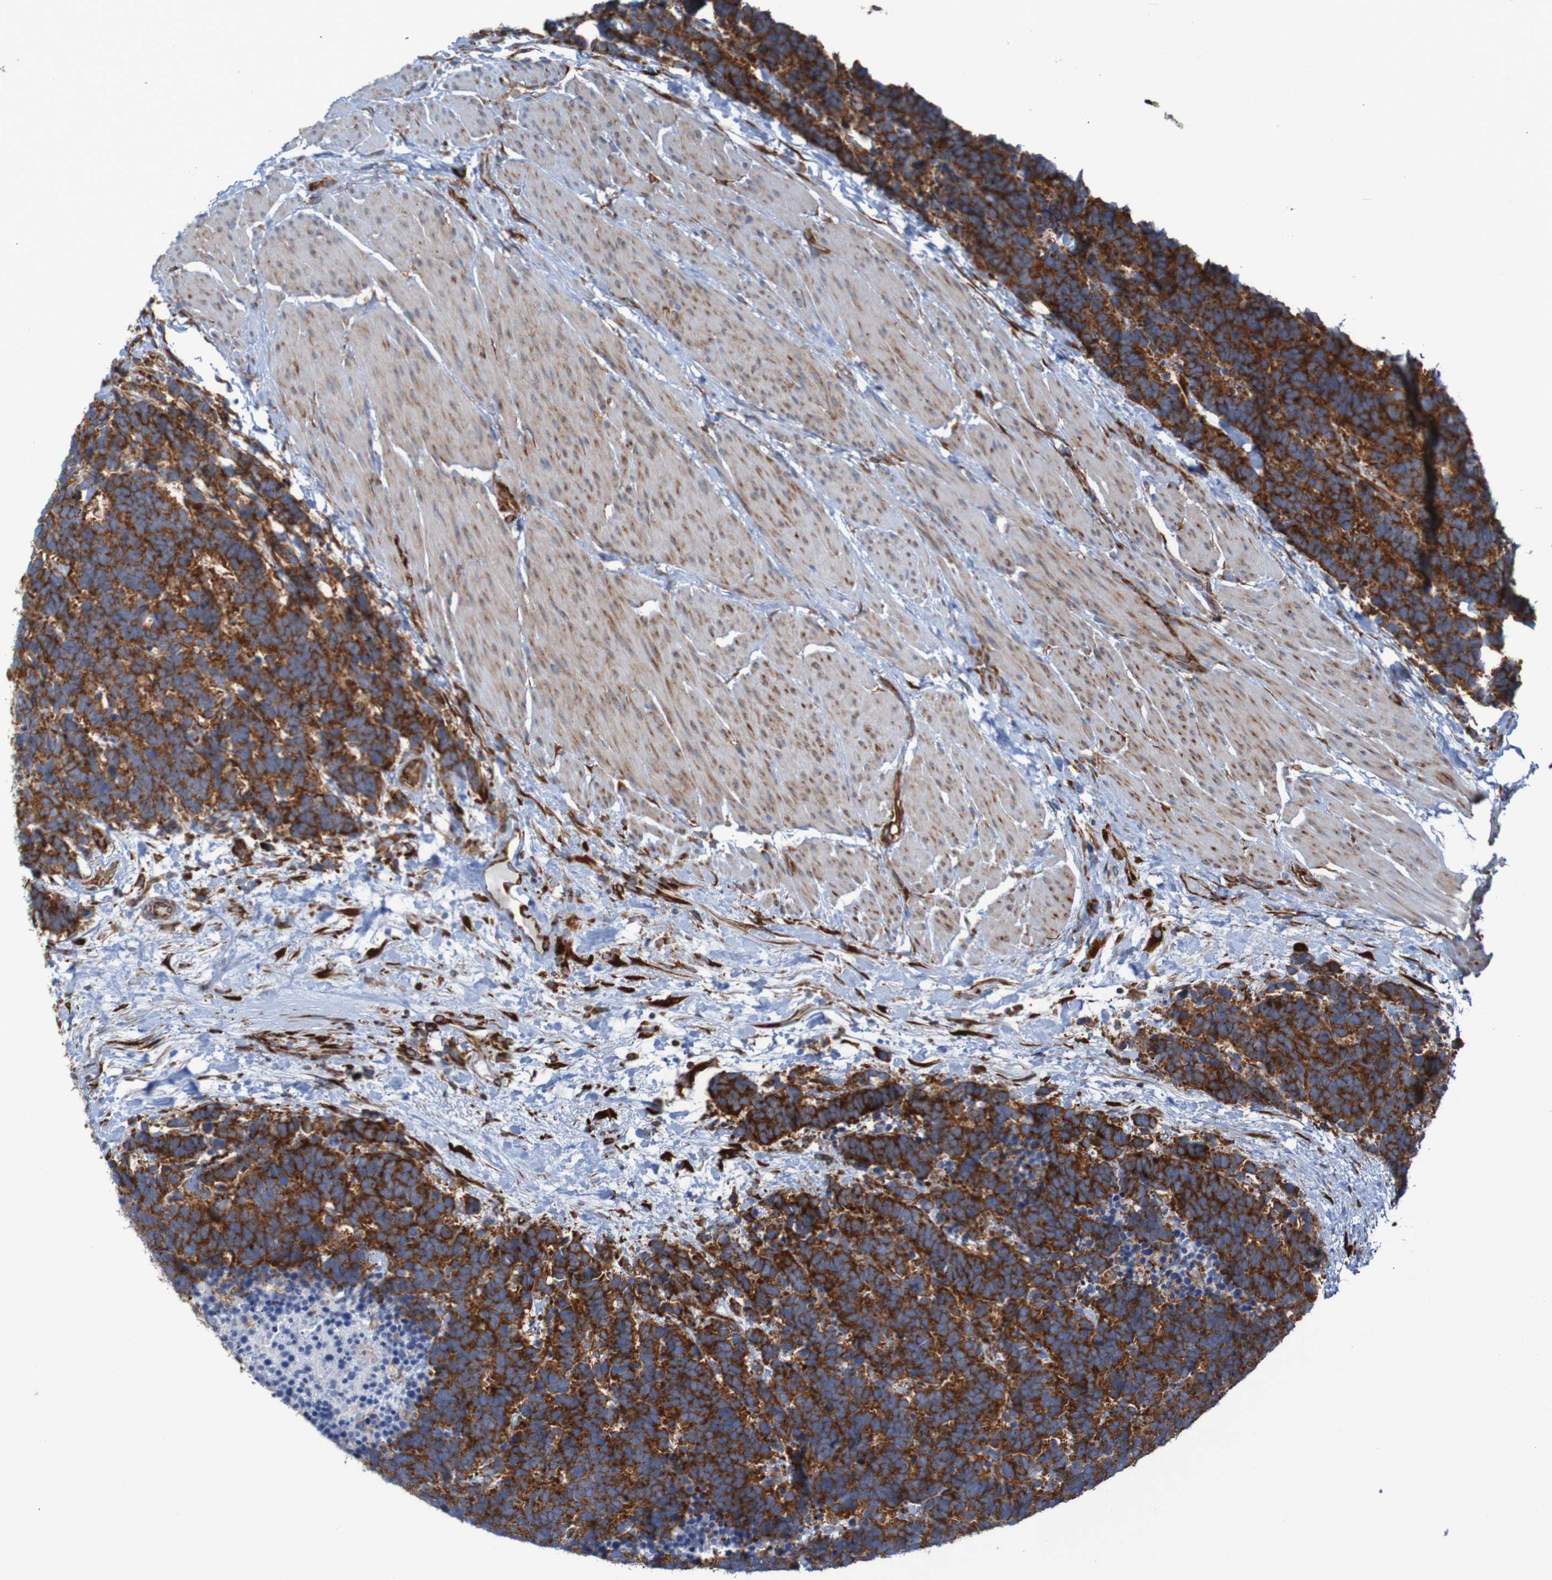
{"staining": {"intensity": "strong", "quantity": ">75%", "location": "cytoplasmic/membranous"}, "tissue": "carcinoid", "cell_type": "Tumor cells", "image_type": "cancer", "snomed": [{"axis": "morphology", "description": "Carcinoma, NOS"}, {"axis": "morphology", "description": "Carcinoid, malignant, NOS"}, {"axis": "topography", "description": "Urinary bladder"}], "caption": "Immunohistochemistry (IHC) image of neoplastic tissue: human malignant carcinoid stained using immunohistochemistry (IHC) displays high levels of strong protein expression localized specifically in the cytoplasmic/membranous of tumor cells, appearing as a cytoplasmic/membranous brown color.", "gene": "RPL10", "patient": {"sex": "male", "age": 57}}